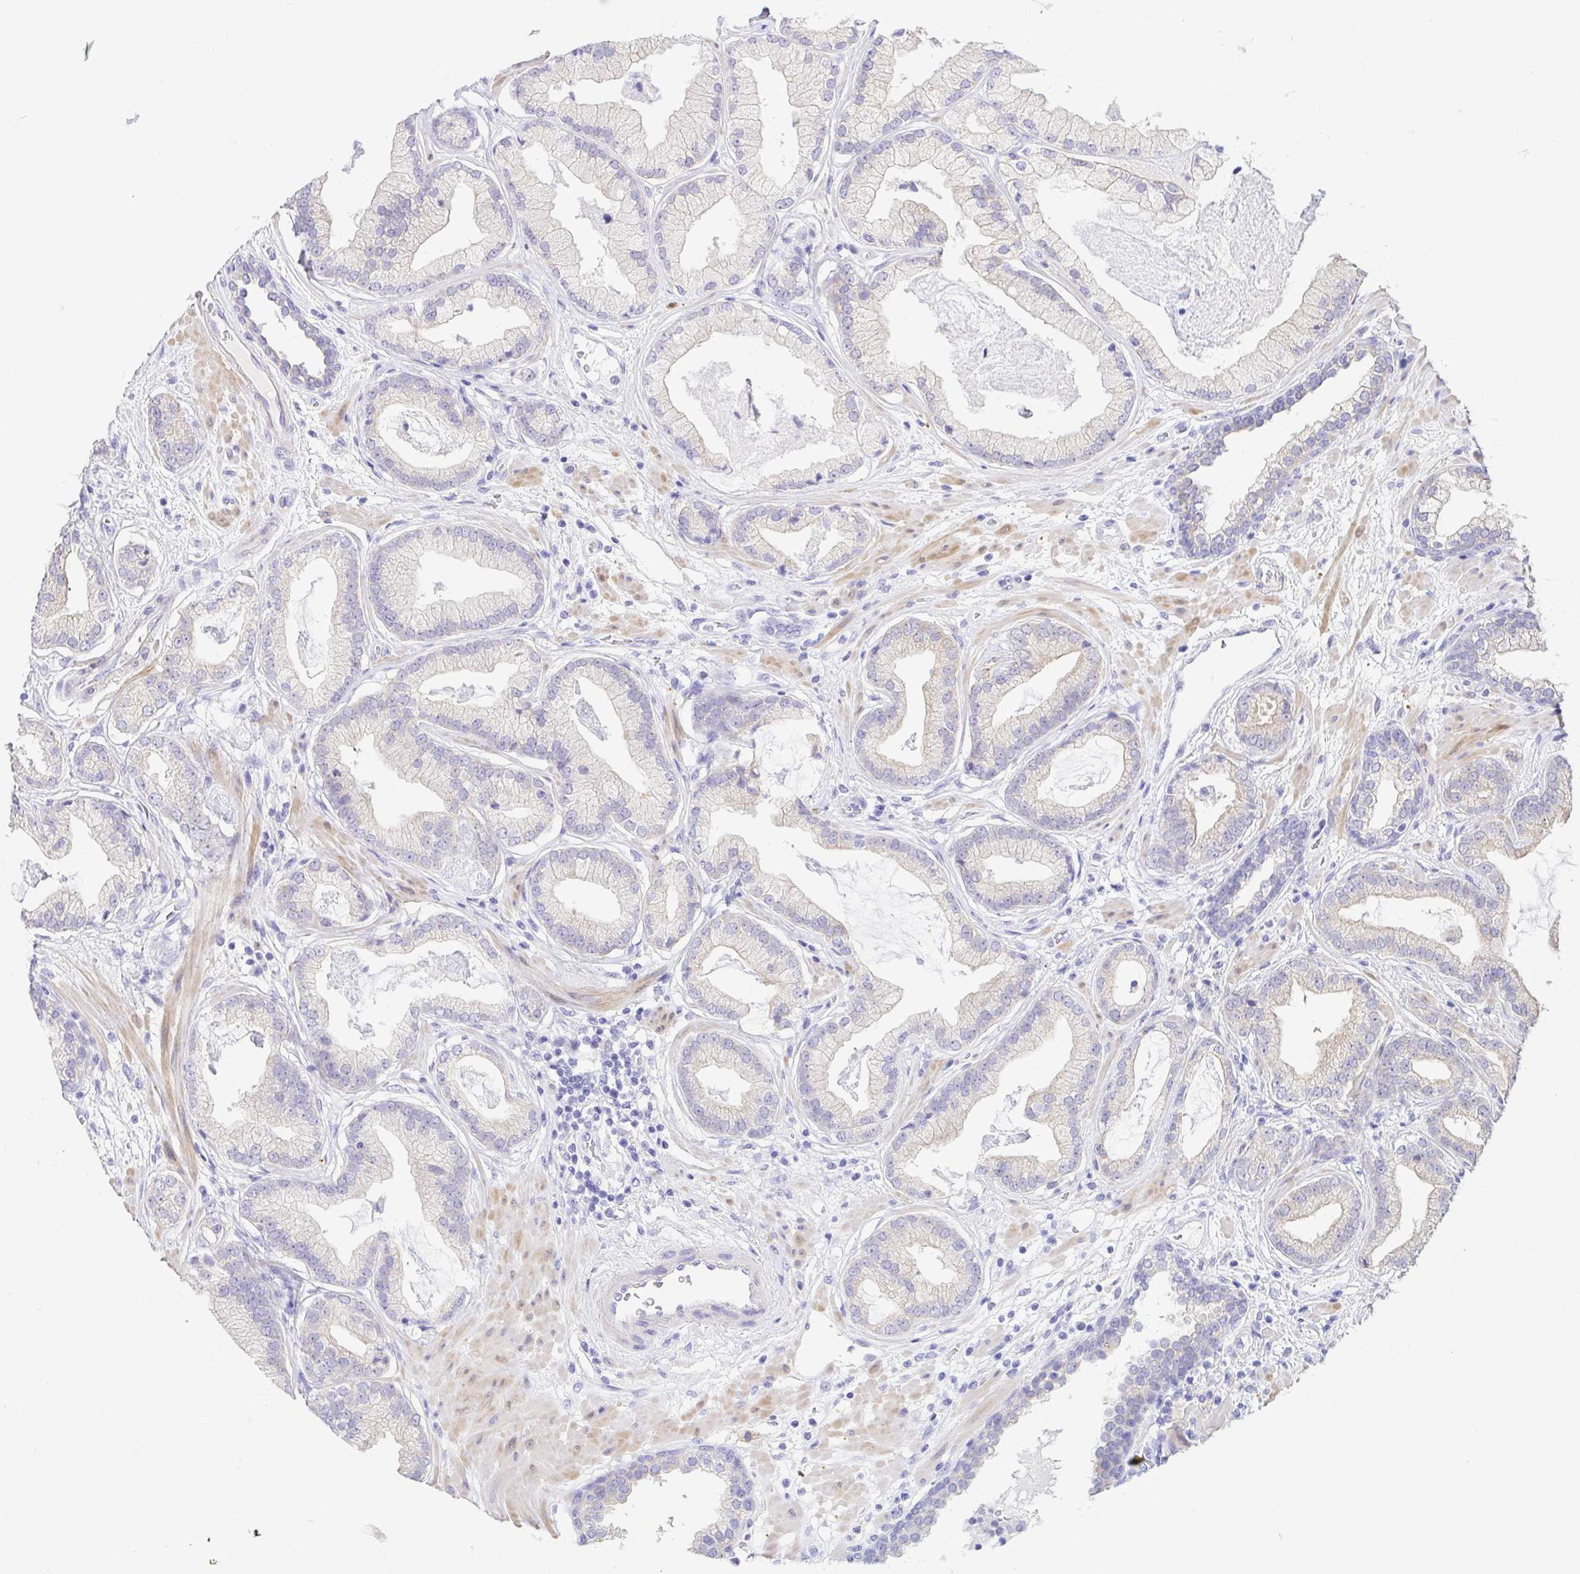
{"staining": {"intensity": "negative", "quantity": "none", "location": "none"}, "tissue": "prostate cancer", "cell_type": "Tumor cells", "image_type": "cancer", "snomed": [{"axis": "morphology", "description": "Adenocarcinoma, Low grade"}, {"axis": "topography", "description": "Prostate"}], "caption": "Histopathology image shows no protein positivity in tumor cells of adenocarcinoma (low-grade) (prostate) tissue. (DAB (3,3'-diaminobenzidine) immunohistochemistry (IHC), high magnification).", "gene": "FABP3", "patient": {"sex": "male", "age": 62}}